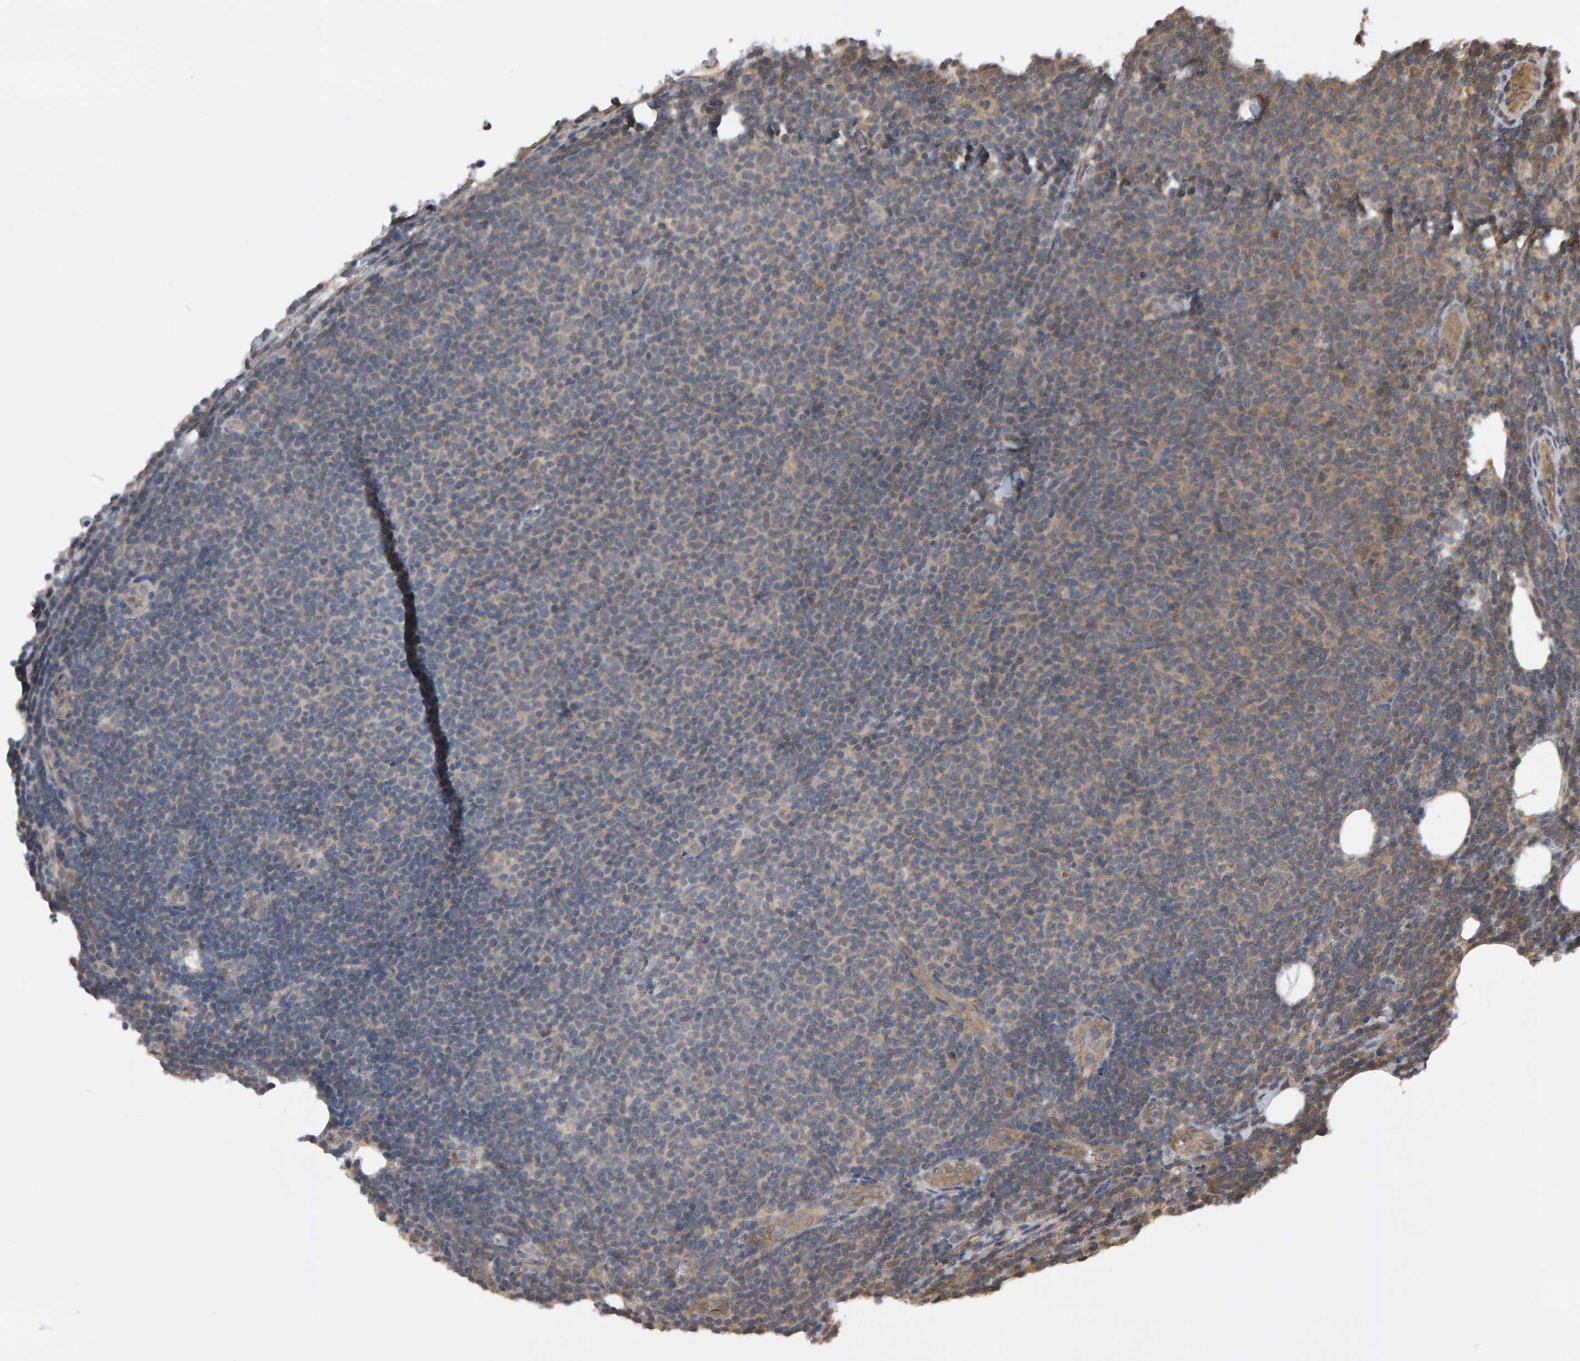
{"staining": {"intensity": "weak", "quantity": "<25%", "location": "cytoplasmic/membranous"}, "tissue": "lymphoma", "cell_type": "Tumor cells", "image_type": "cancer", "snomed": [{"axis": "morphology", "description": "Malignant lymphoma, non-Hodgkin's type, Low grade"}, {"axis": "topography", "description": "Lymph node"}], "caption": "Lymphoma stained for a protein using IHC shows no expression tumor cells.", "gene": "COASY", "patient": {"sex": "male", "age": 66}}